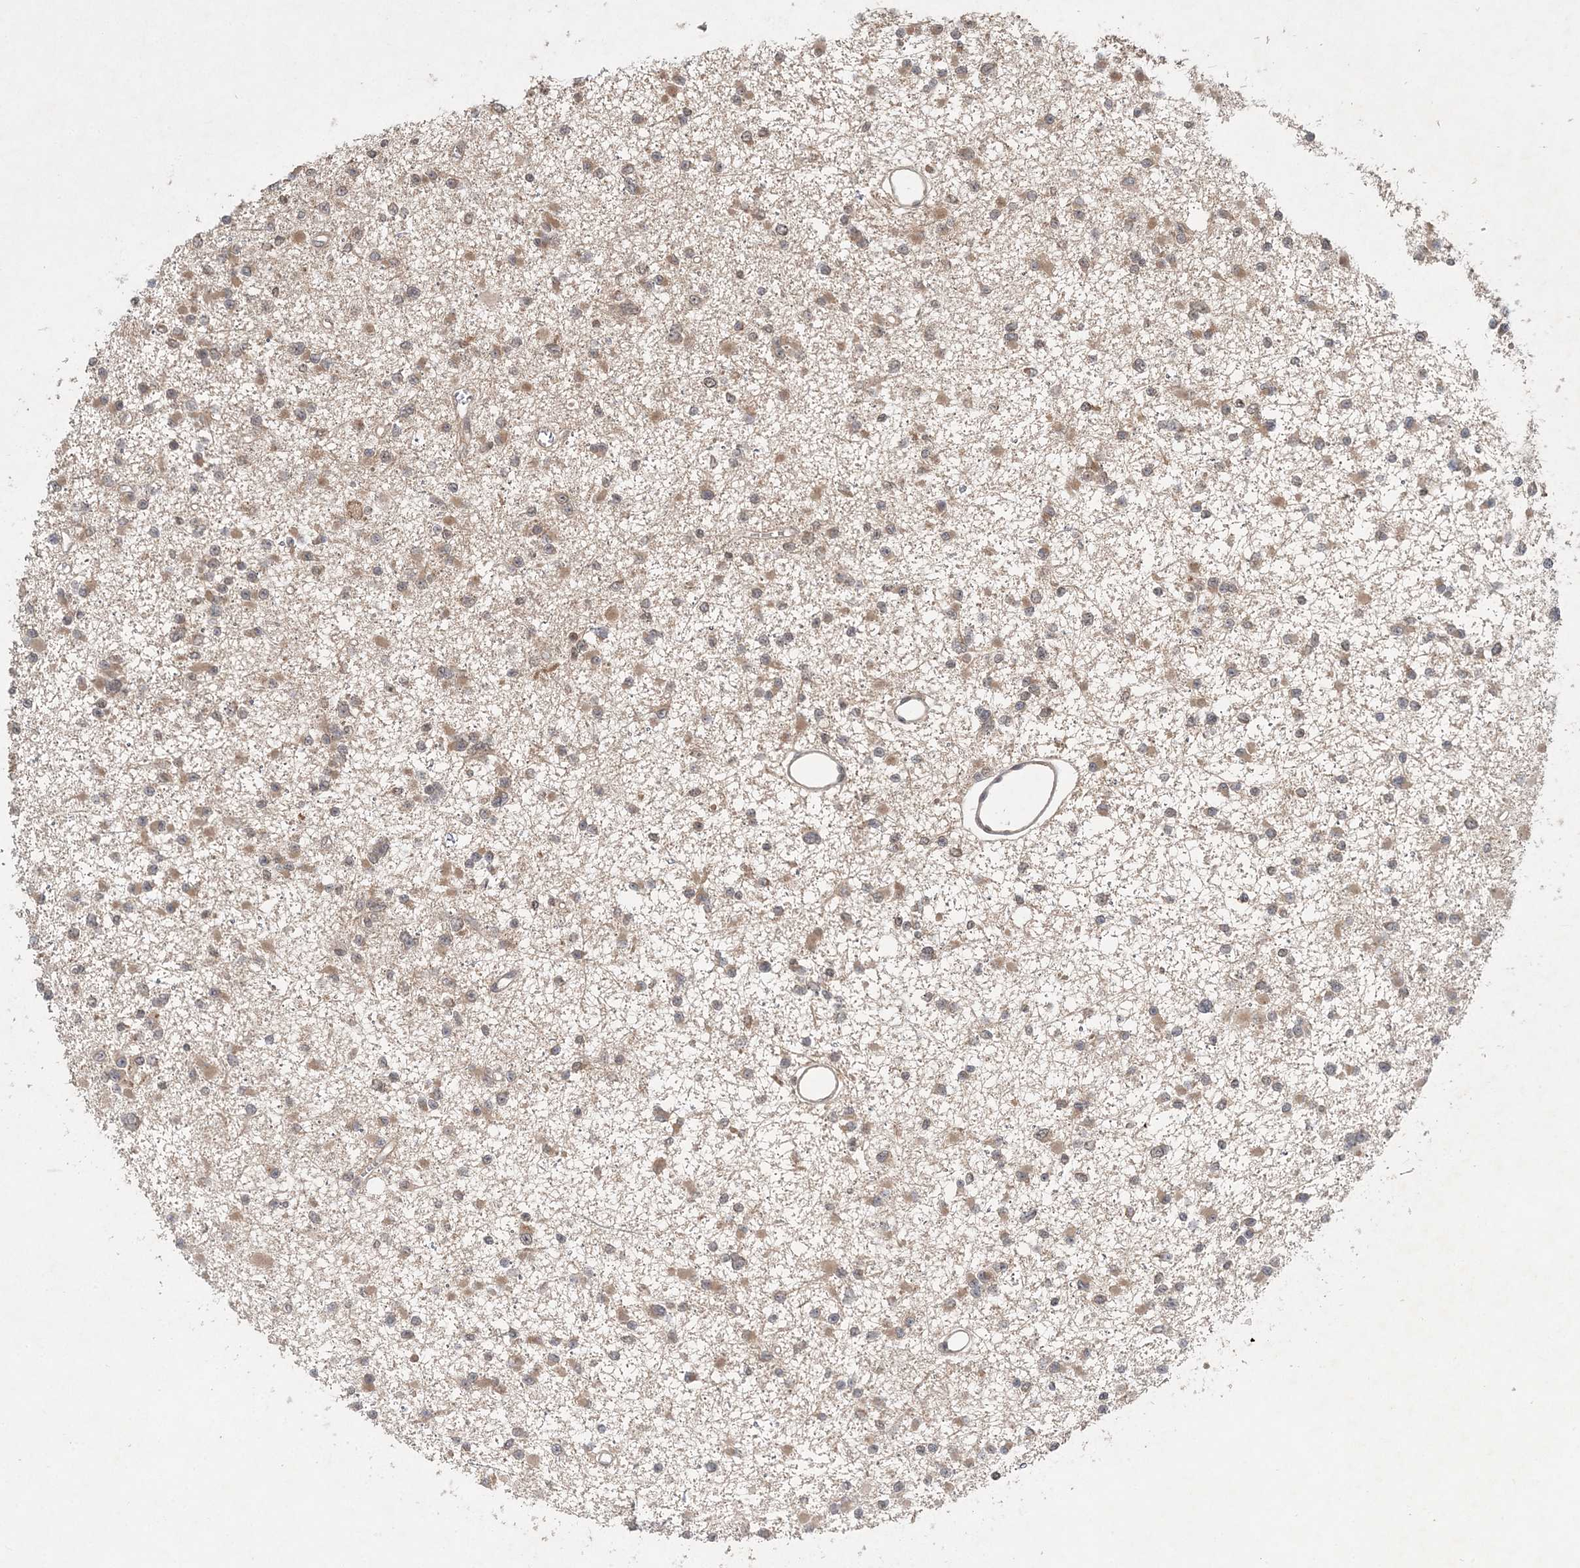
{"staining": {"intensity": "moderate", "quantity": "<25%", "location": "cytoplasmic/membranous"}, "tissue": "glioma", "cell_type": "Tumor cells", "image_type": "cancer", "snomed": [{"axis": "morphology", "description": "Glioma, malignant, Low grade"}, {"axis": "topography", "description": "Brain"}], "caption": "High-power microscopy captured an immunohistochemistry (IHC) micrograph of malignant glioma (low-grade), revealing moderate cytoplasmic/membranous expression in about <25% of tumor cells.", "gene": "UBR3", "patient": {"sex": "female", "age": 22}}